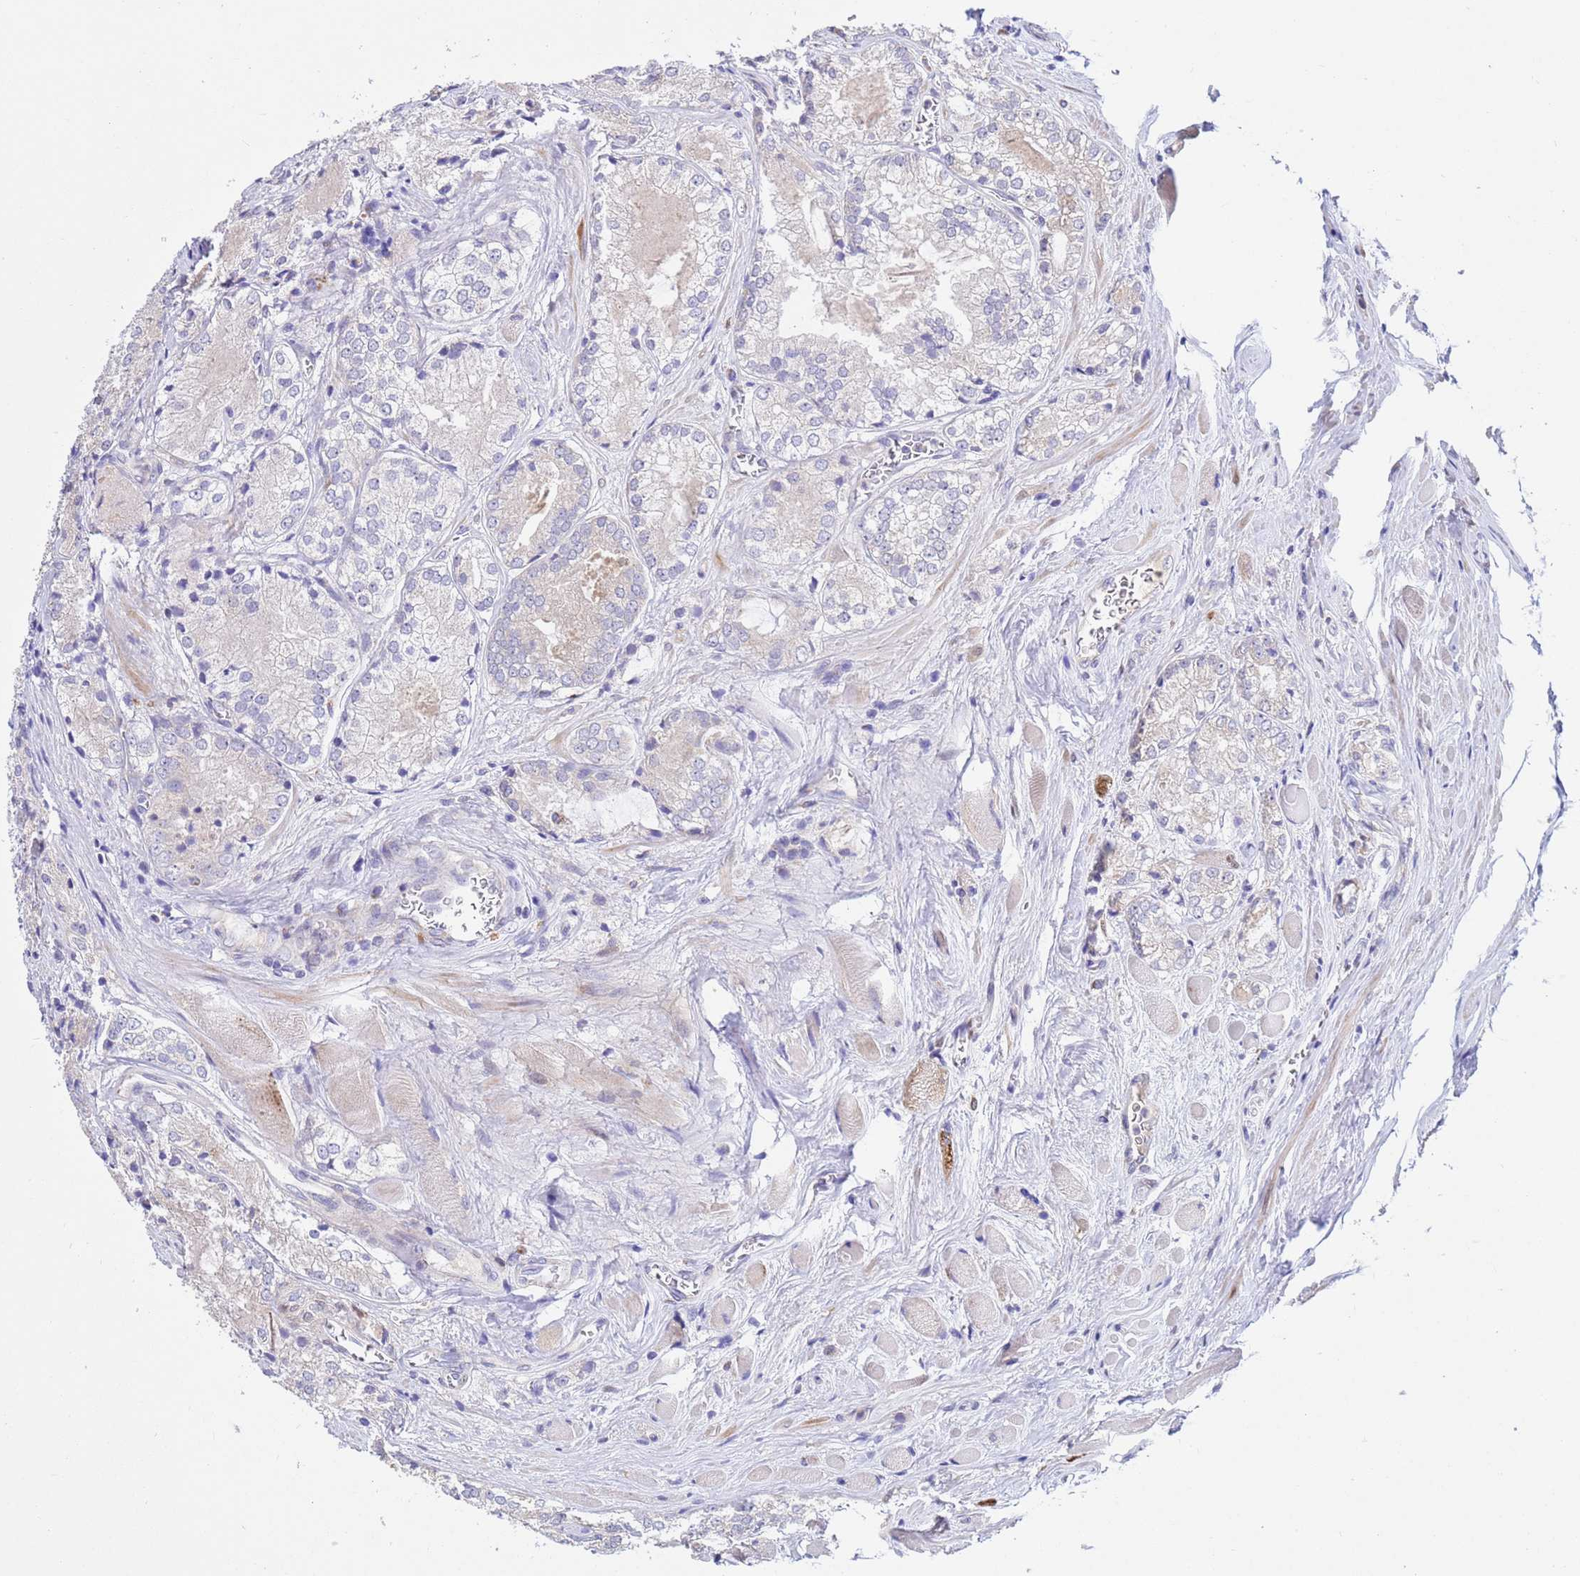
{"staining": {"intensity": "negative", "quantity": "none", "location": "none"}, "tissue": "prostate cancer", "cell_type": "Tumor cells", "image_type": "cancer", "snomed": [{"axis": "morphology", "description": "Adenocarcinoma, Low grade"}, {"axis": "topography", "description": "Prostate"}], "caption": "High power microscopy photomicrograph of an IHC photomicrograph of prostate cancer, revealing no significant positivity in tumor cells.", "gene": "TUBGCP3", "patient": {"sex": "male", "age": 67}}